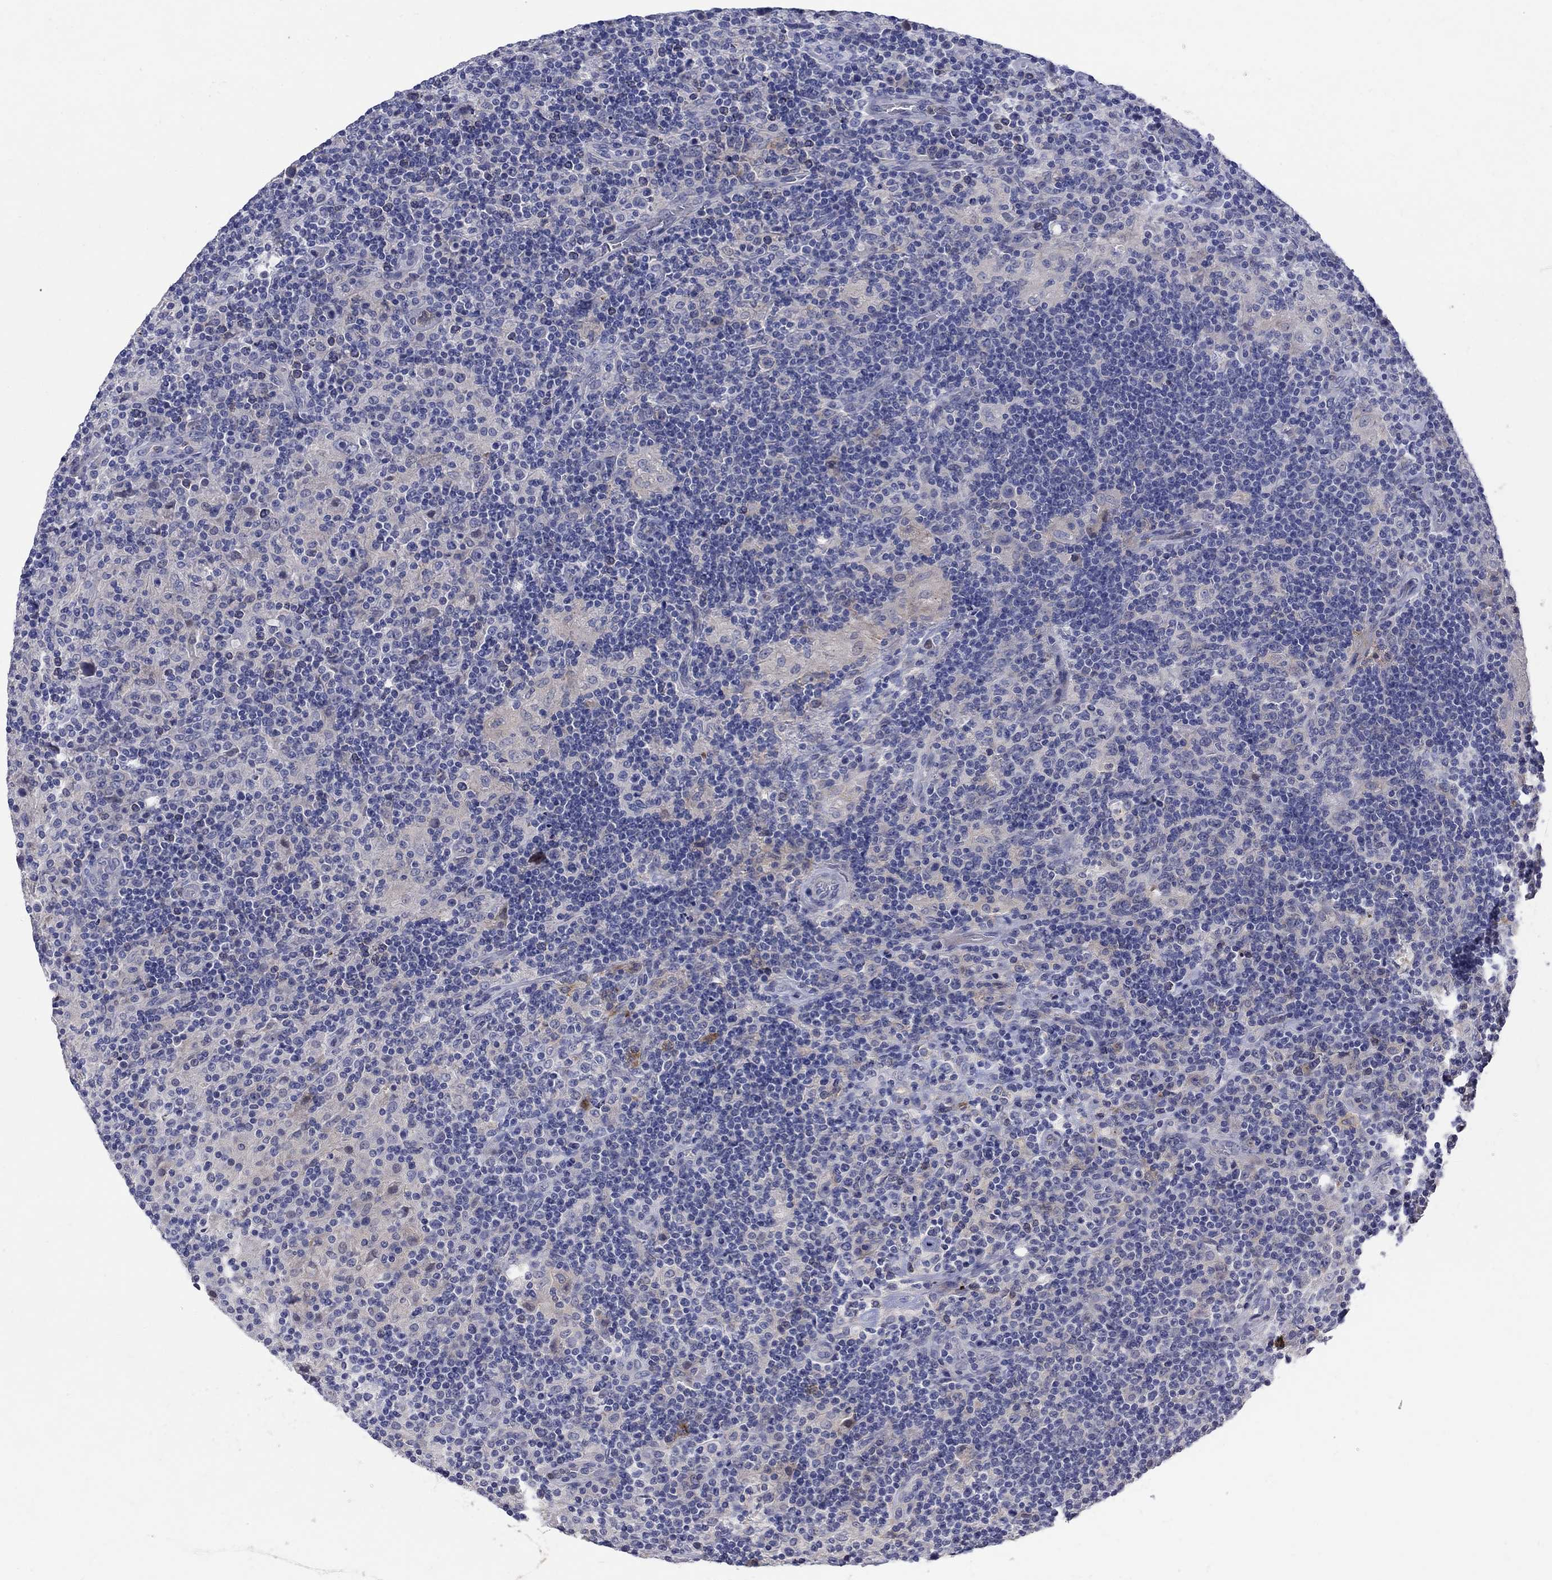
{"staining": {"intensity": "negative", "quantity": "none", "location": "none"}, "tissue": "lymphoma", "cell_type": "Tumor cells", "image_type": "cancer", "snomed": [{"axis": "morphology", "description": "Hodgkin's disease, NOS"}, {"axis": "topography", "description": "Lymph node"}], "caption": "IHC of Hodgkin's disease reveals no positivity in tumor cells.", "gene": "HDC", "patient": {"sex": "male", "age": 70}}